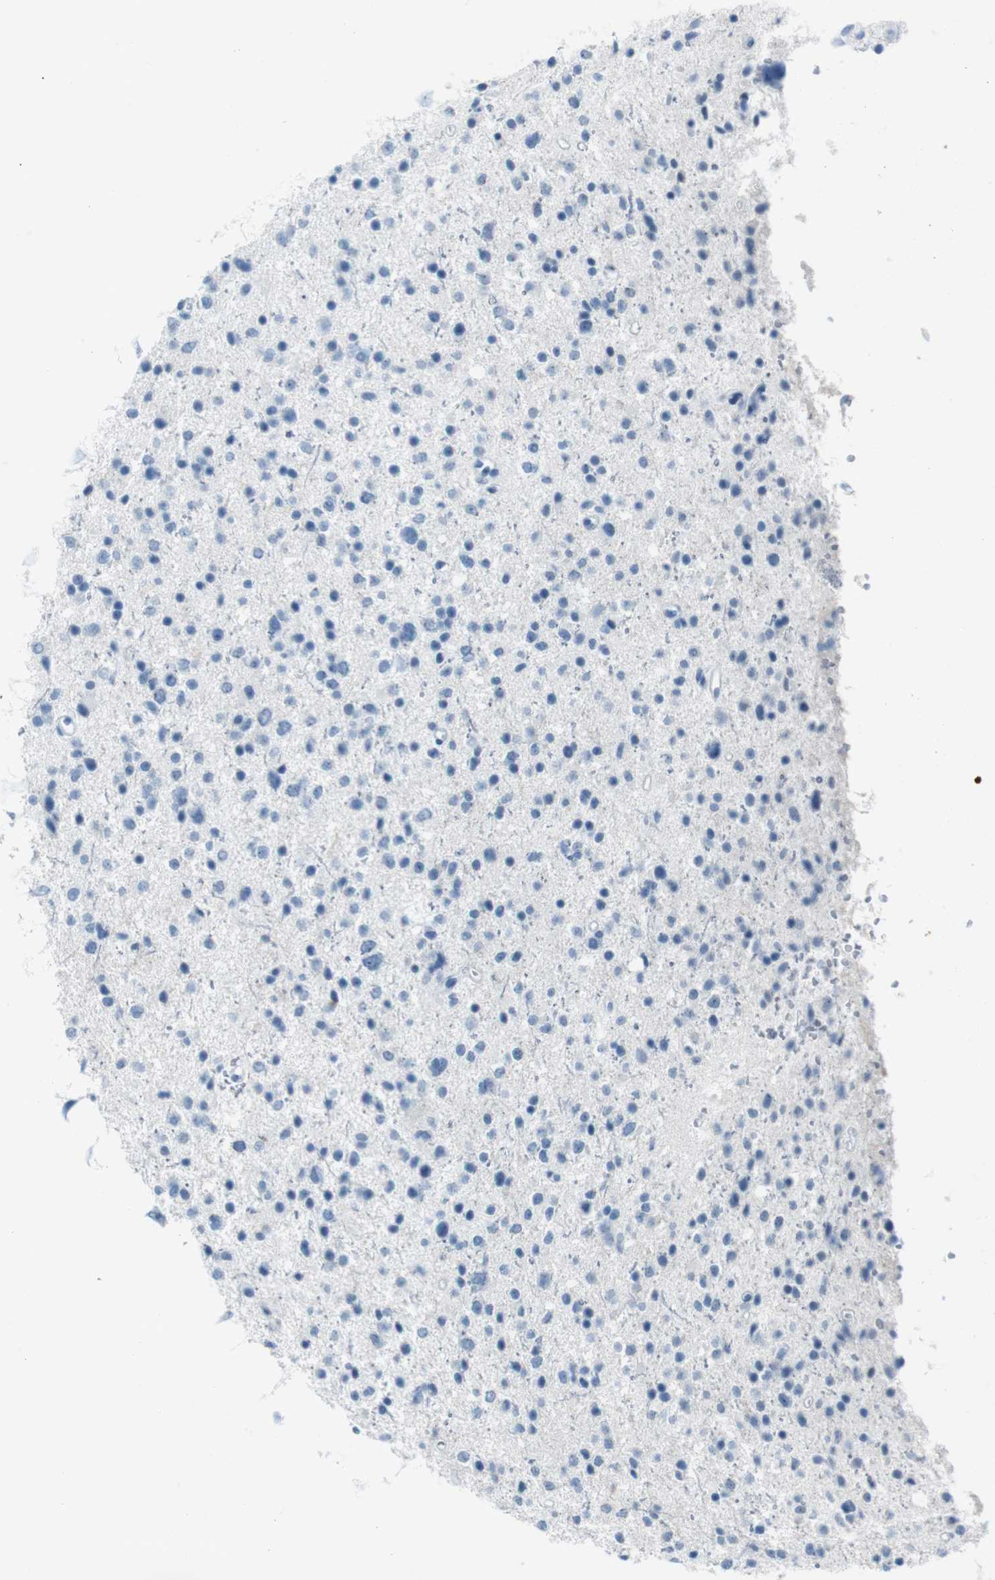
{"staining": {"intensity": "negative", "quantity": "none", "location": "none"}, "tissue": "glioma", "cell_type": "Tumor cells", "image_type": "cancer", "snomed": [{"axis": "morphology", "description": "Glioma, malignant, Low grade"}, {"axis": "topography", "description": "Brain"}], "caption": "Glioma was stained to show a protein in brown. There is no significant expression in tumor cells.", "gene": "TMEM207", "patient": {"sex": "female", "age": 37}}